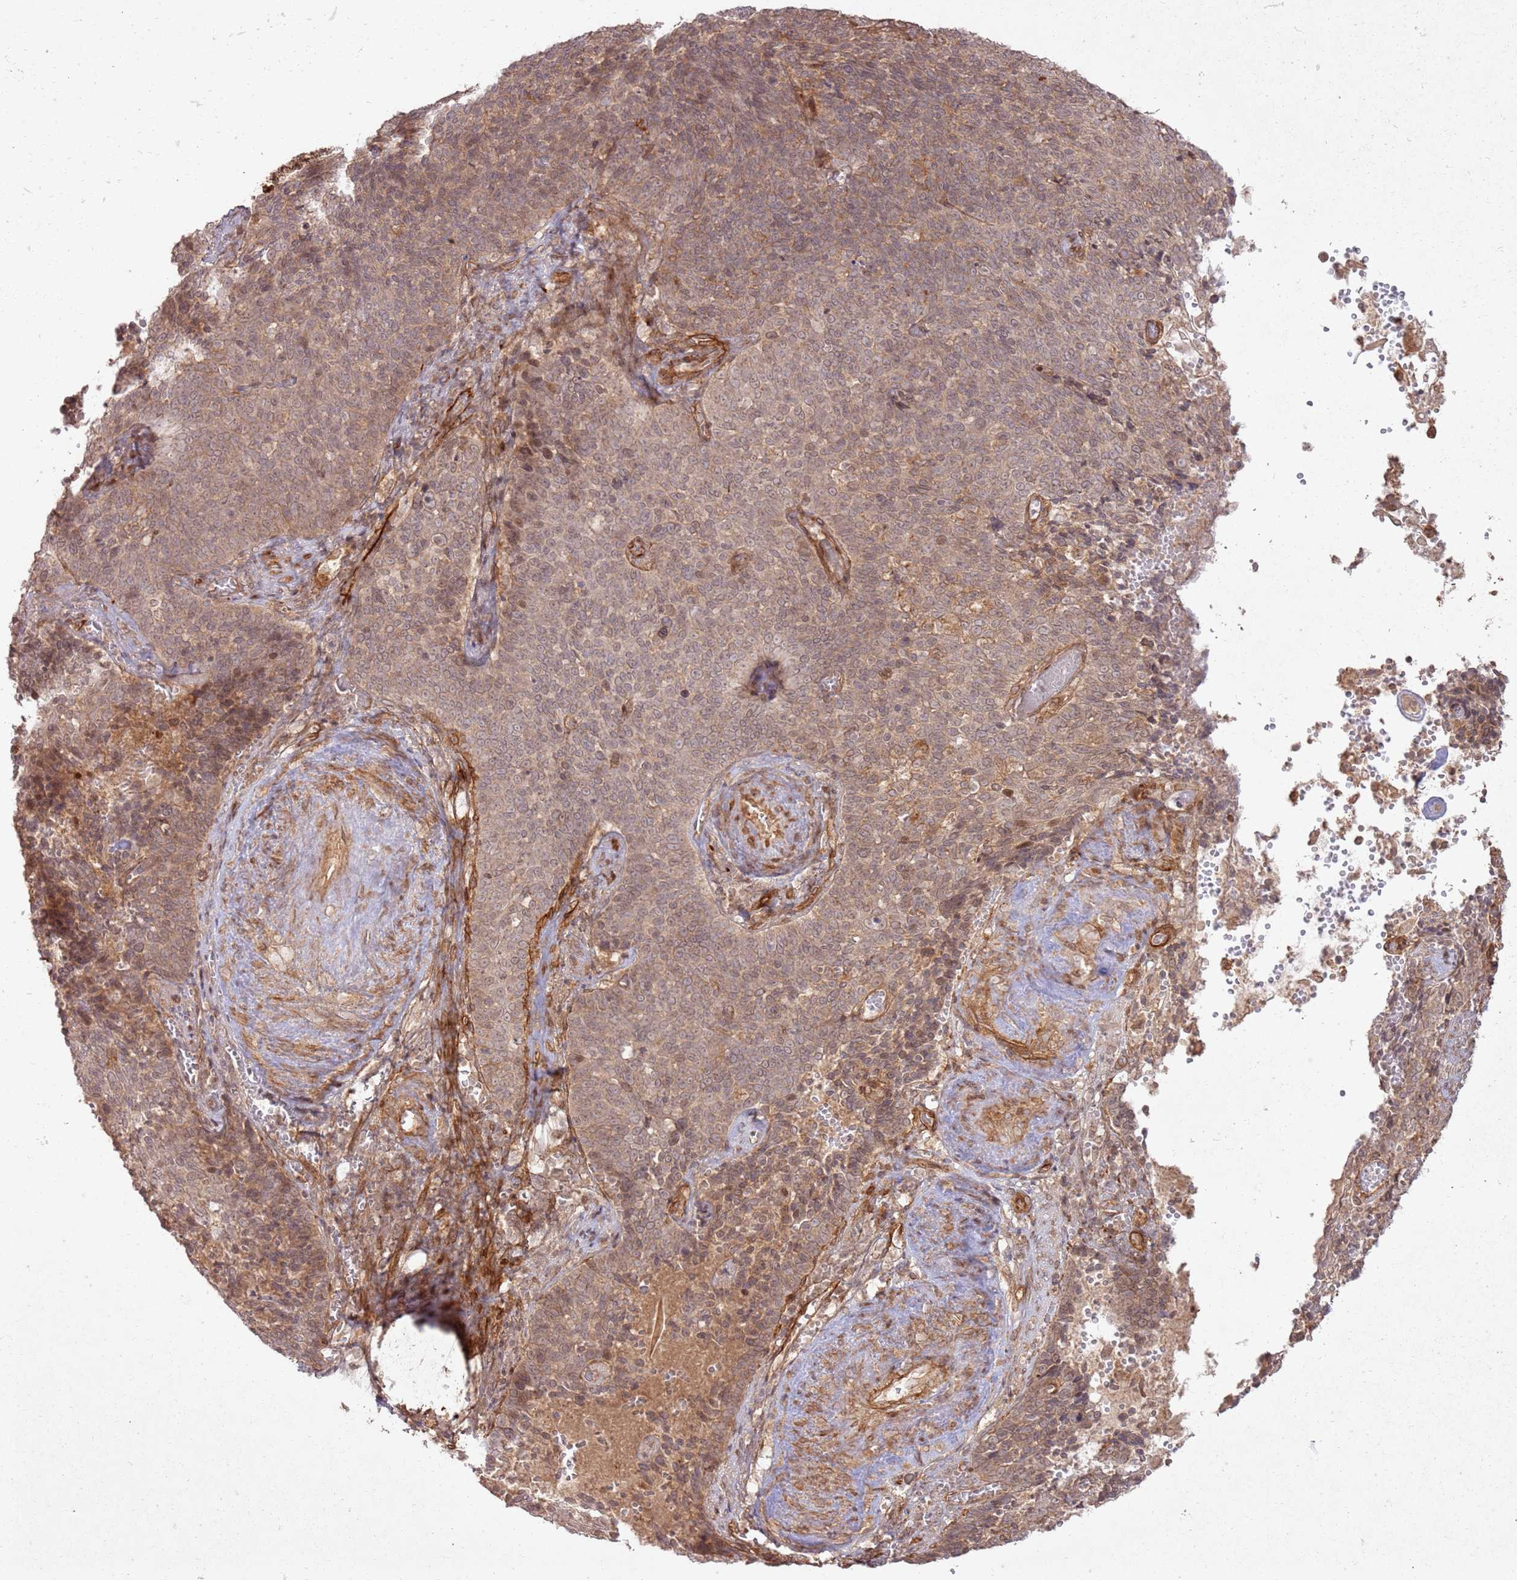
{"staining": {"intensity": "moderate", "quantity": ">75%", "location": "cytoplasmic/membranous"}, "tissue": "cervical cancer", "cell_type": "Tumor cells", "image_type": "cancer", "snomed": [{"axis": "morphology", "description": "Normal tissue, NOS"}, {"axis": "morphology", "description": "Squamous cell carcinoma, NOS"}, {"axis": "topography", "description": "Cervix"}], "caption": "A brown stain labels moderate cytoplasmic/membranous staining of a protein in human cervical cancer (squamous cell carcinoma) tumor cells. (Stains: DAB in brown, nuclei in blue, Microscopy: brightfield microscopy at high magnification).", "gene": "ZNF623", "patient": {"sex": "female", "age": 39}}